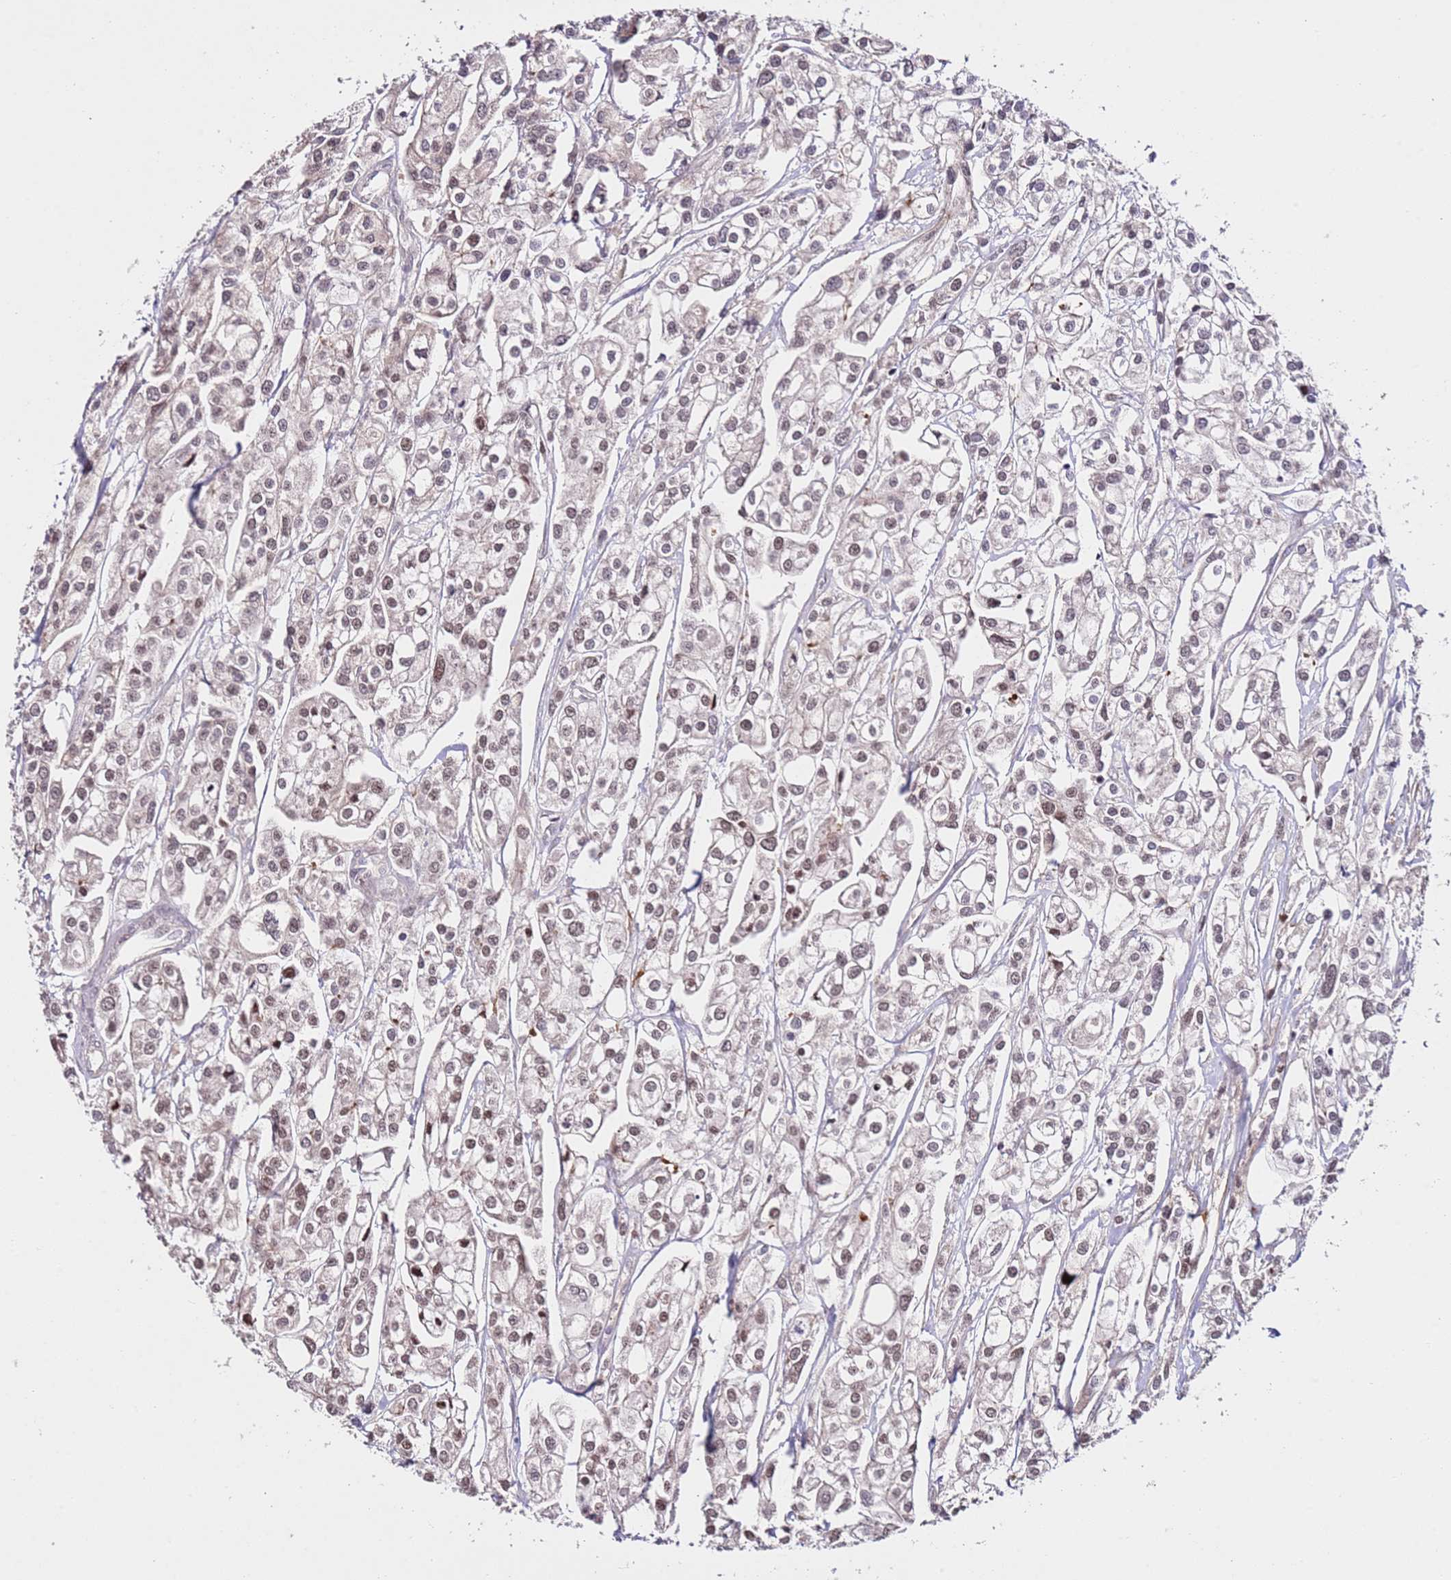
{"staining": {"intensity": "weak", "quantity": ">75%", "location": "nuclear"}, "tissue": "urothelial cancer", "cell_type": "Tumor cells", "image_type": "cancer", "snomed": [{"axis": "morphology", "description": "Urothelial carcinoma, High grade"}, {"axis": "topography", "description": "Urinary bladder"}], "caption": "Immunohistochemistry (IHC) (DAB (3,3'-diaminobenzidine)) staining of human urothelial cancer demonstrates weak nuclear protein expression in about >75% of tumor cells.", "gene": "DDX27", "patient": {"sex": "male", "age": 67}}